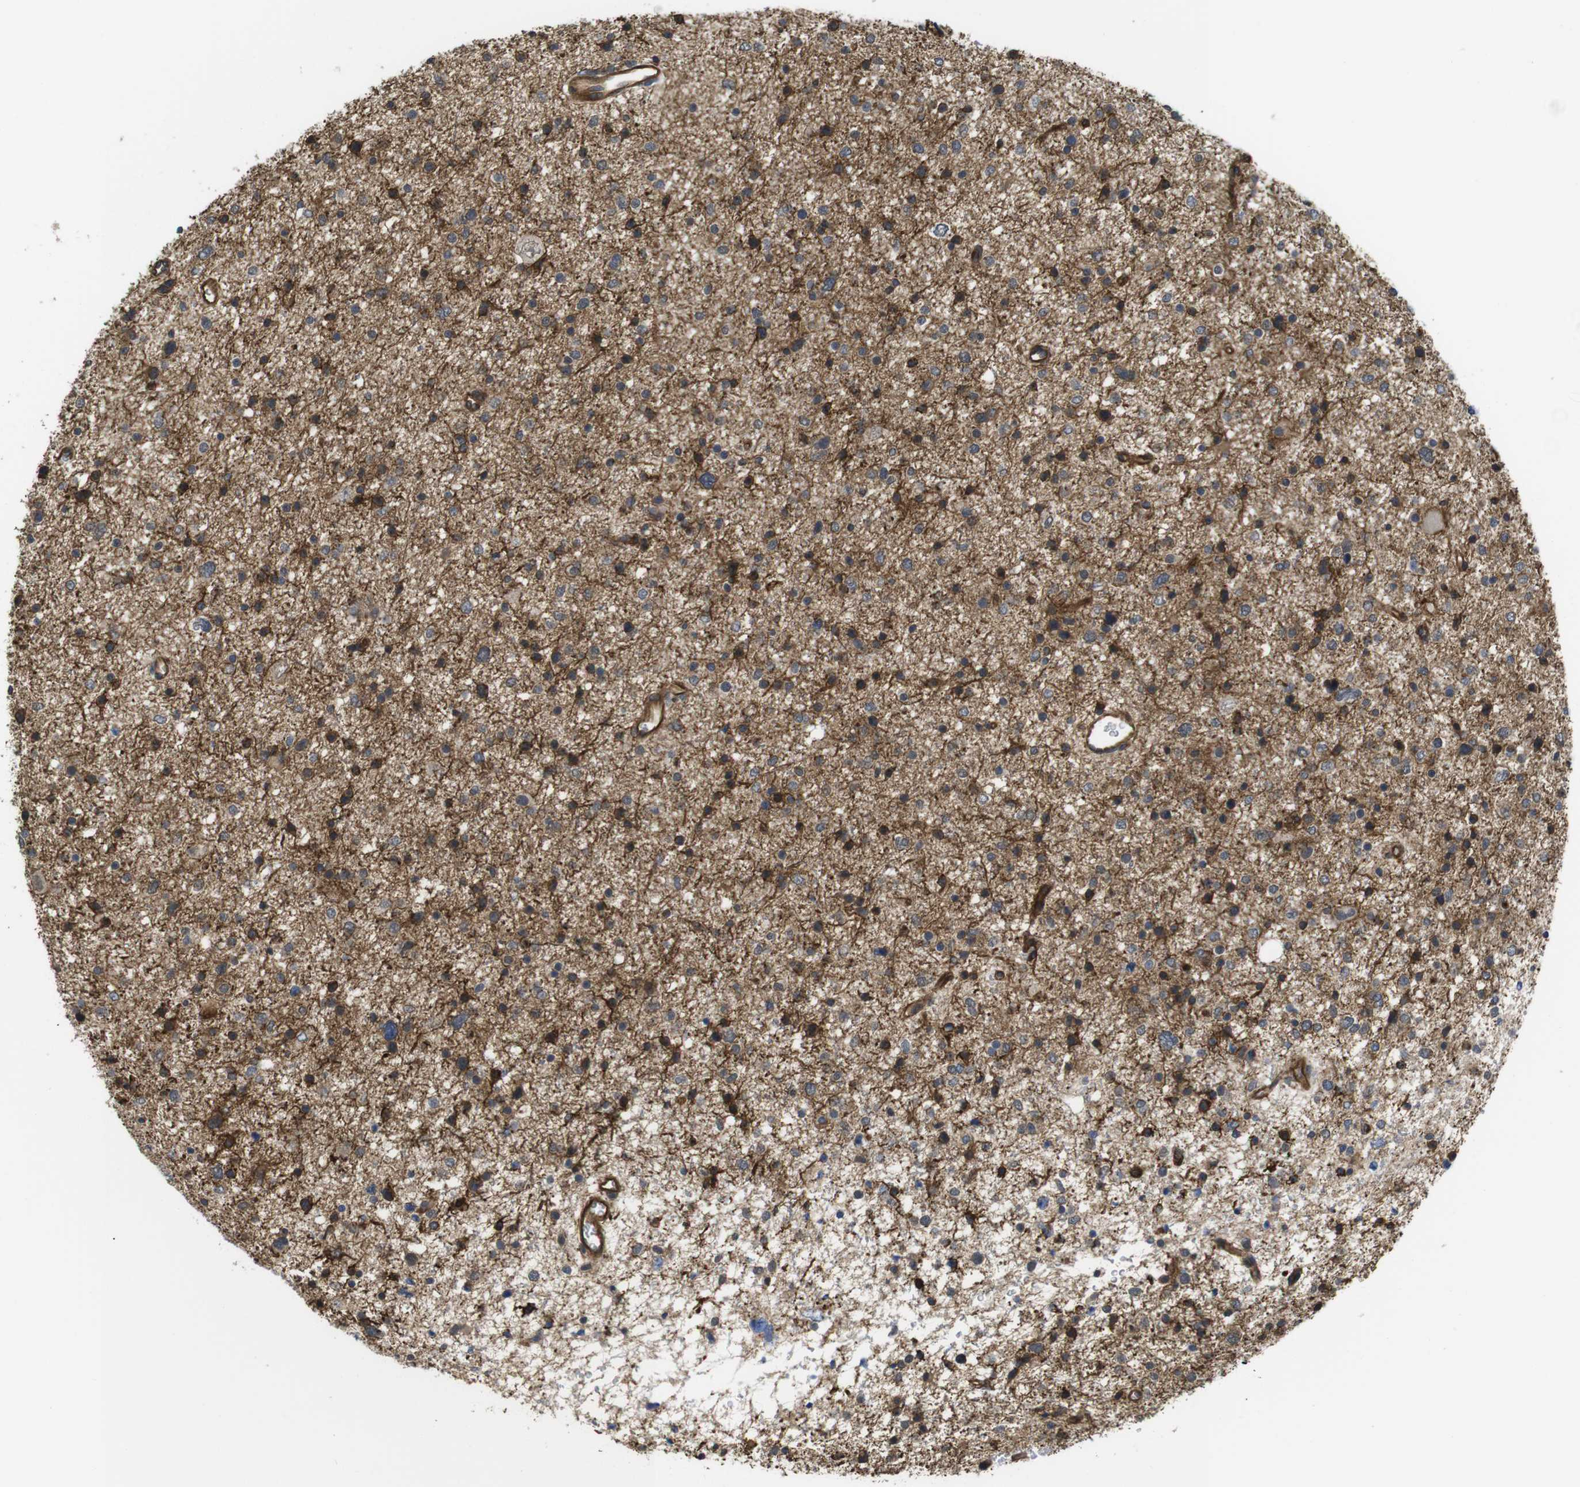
{"staining": {"intensity": "moderate", "quantity": "<25%", "location": "cytoplasmic/membranous"}, "tissue": "glioma", "cell_type": "Tumor cells", "image_type": "cancer", "snomed": [{"axis": "morphology", "description": "Glioma, malignant, Low grade"}, {"axis": "topography", "description": "Brain"}], "caption": "Brown immunohistochemical staining in glioma demonstrates moderate cytoplasmic/membranous expression in approximately <25% of tumor cells. (brown staining indicates protein expression, while blue staining denotes nuclei).", "gene": "ZDHHC5", "patient": {"sex": "female", "age": 37}}